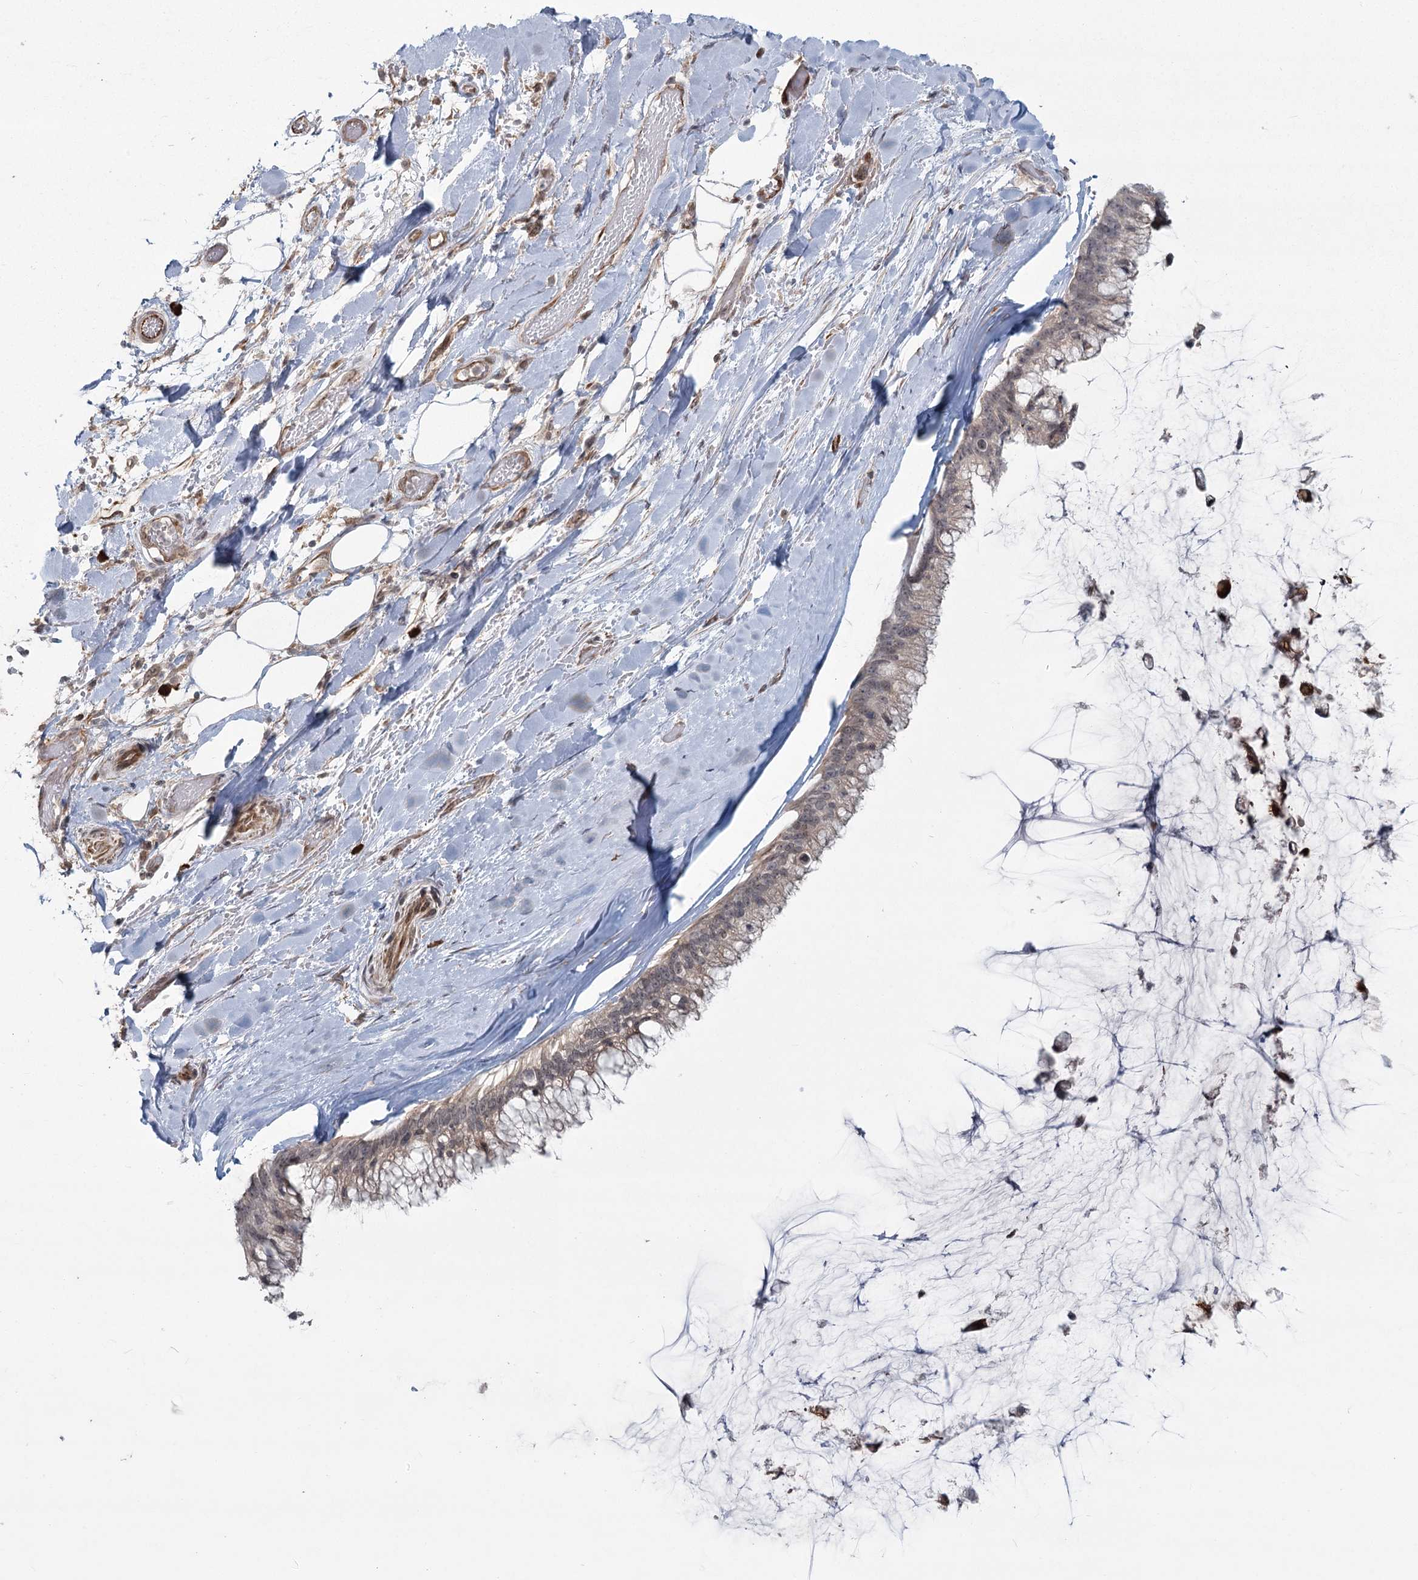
{"staining": {"intensity": "weak", "quantity": "25%-75%", "location": "cytoplasmic/membranous"}, "tissue": "ovarian cancer", "cell_type": "Tumor cells", "image_type": "cancer", "snomed": [{"axis": "morphology", "description": "Cystadenocarcinoma, mucinous, NOS"}, {"axis": "topography", "description": "Ovary"}], "caption": "A micrograph showing weak cytoplasmic/membranous expression in about 25%-75% of tumor cells in ovarian cancer (mucinous cystadenocarcinoma), as visualized by brown immunohistochemical staining.", "gene": "AP2M1", "patient": {"sex": "female", "age": 39}}